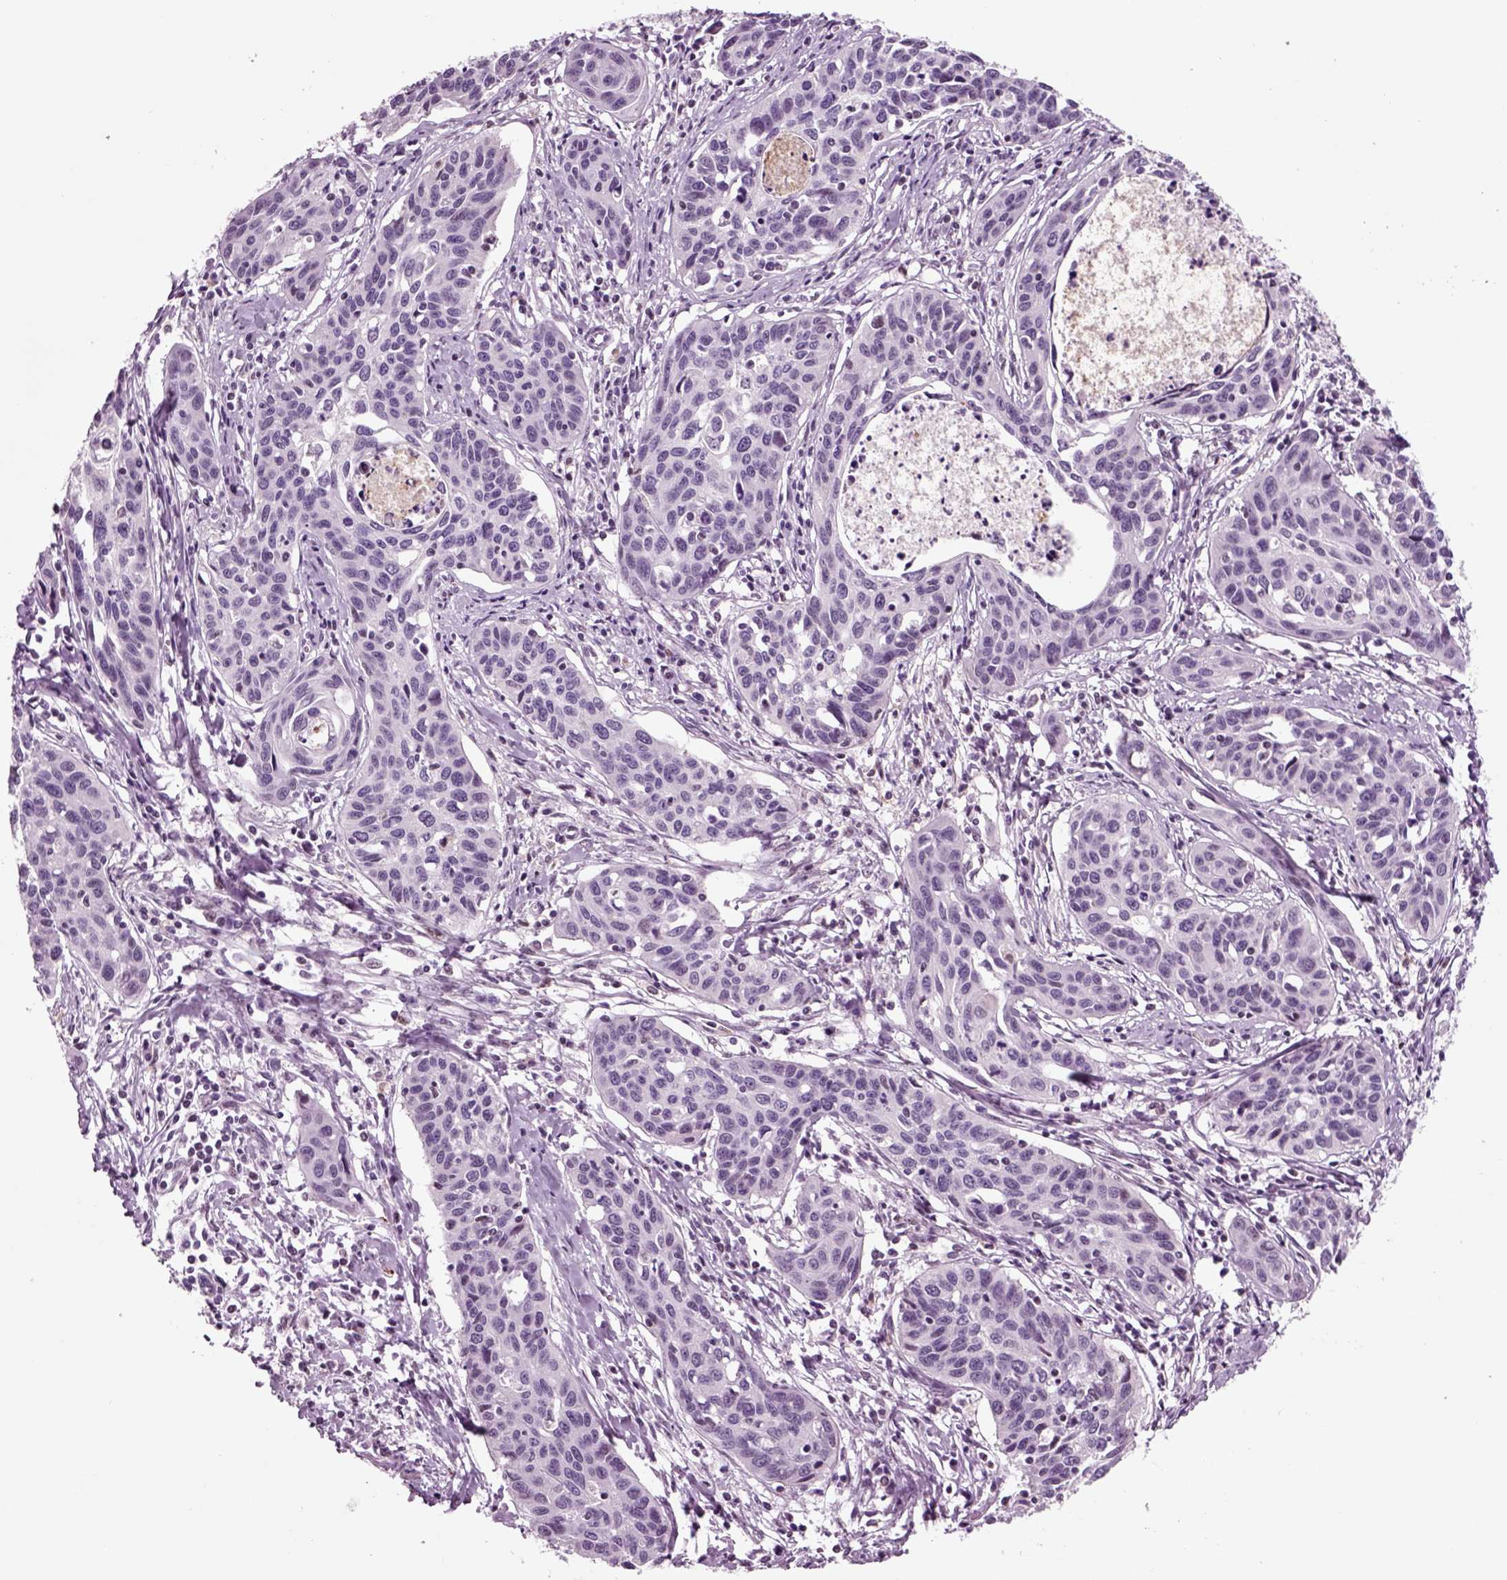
{"staining": {"intensity": "negative", "quantity": "none", "location": "none"}, "tissue": "cervical cancer", "cell_type": "Tumor cells", "image_type": "cancer", "snomed": [{"axis": "morphology", "description": "Squamous cell carcinoma, NOS"}, {"axis": "topography", "description": "Cervix"}], "caption": "Image shows no protein staining in tumor cells of cervical squamous cell carcinoma tissue. (Immunohistochemistry (ihc), brightfield microscopy, high magnification).", "gene": "CHGB", "patient": {"sex": "female", "age": 31}}